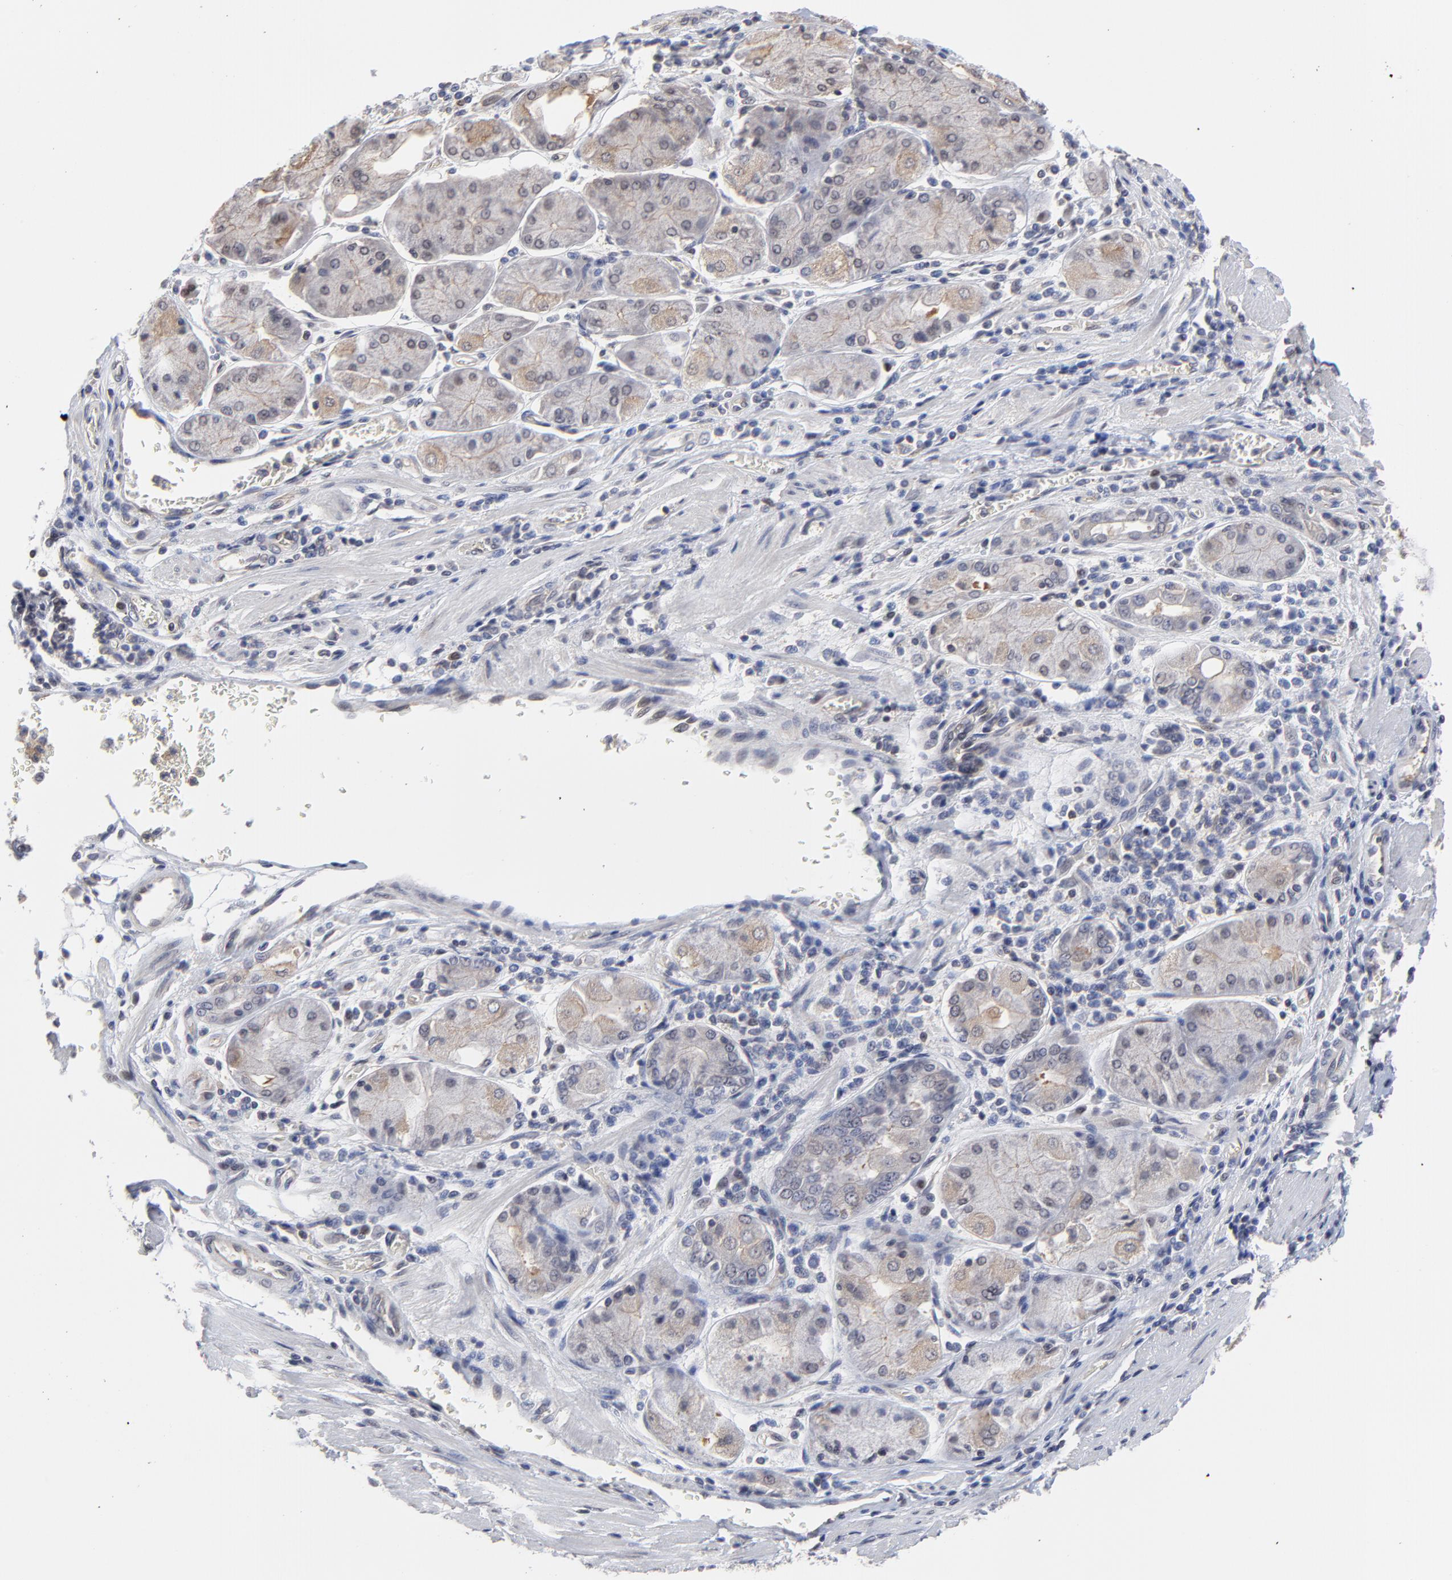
{"staining": {"intensity": "weak", "quantity": "<25%", "location": "cytoplasmic/membranous"}, "tissue": "stomach cancer", "cell_type": "Tumor cells", "image_type": "cancer", "snomed": [{"axis": "morphology", "description": "Normal tissue, NOS"}, {"axis": "morphology", "description": "Adenocarcinoma, NOS"}, {"axis": "topography", "description": "Stomach, upper"}, {"axis": "topography", "description": "Stomach"}], "caption": "This photomicrograph is of adenocarcinoma (stomach) stained with IHC to label a protein in brown with the nuclei are counter-stained blue. There is no positivity in tumor cells. (DAB (3,3'-diaminobenzidine) IHC visualized using brightfield microscopy, high magnification).", "gene": "ZNF157", "patient": {"sex": "male", "age": 59}}